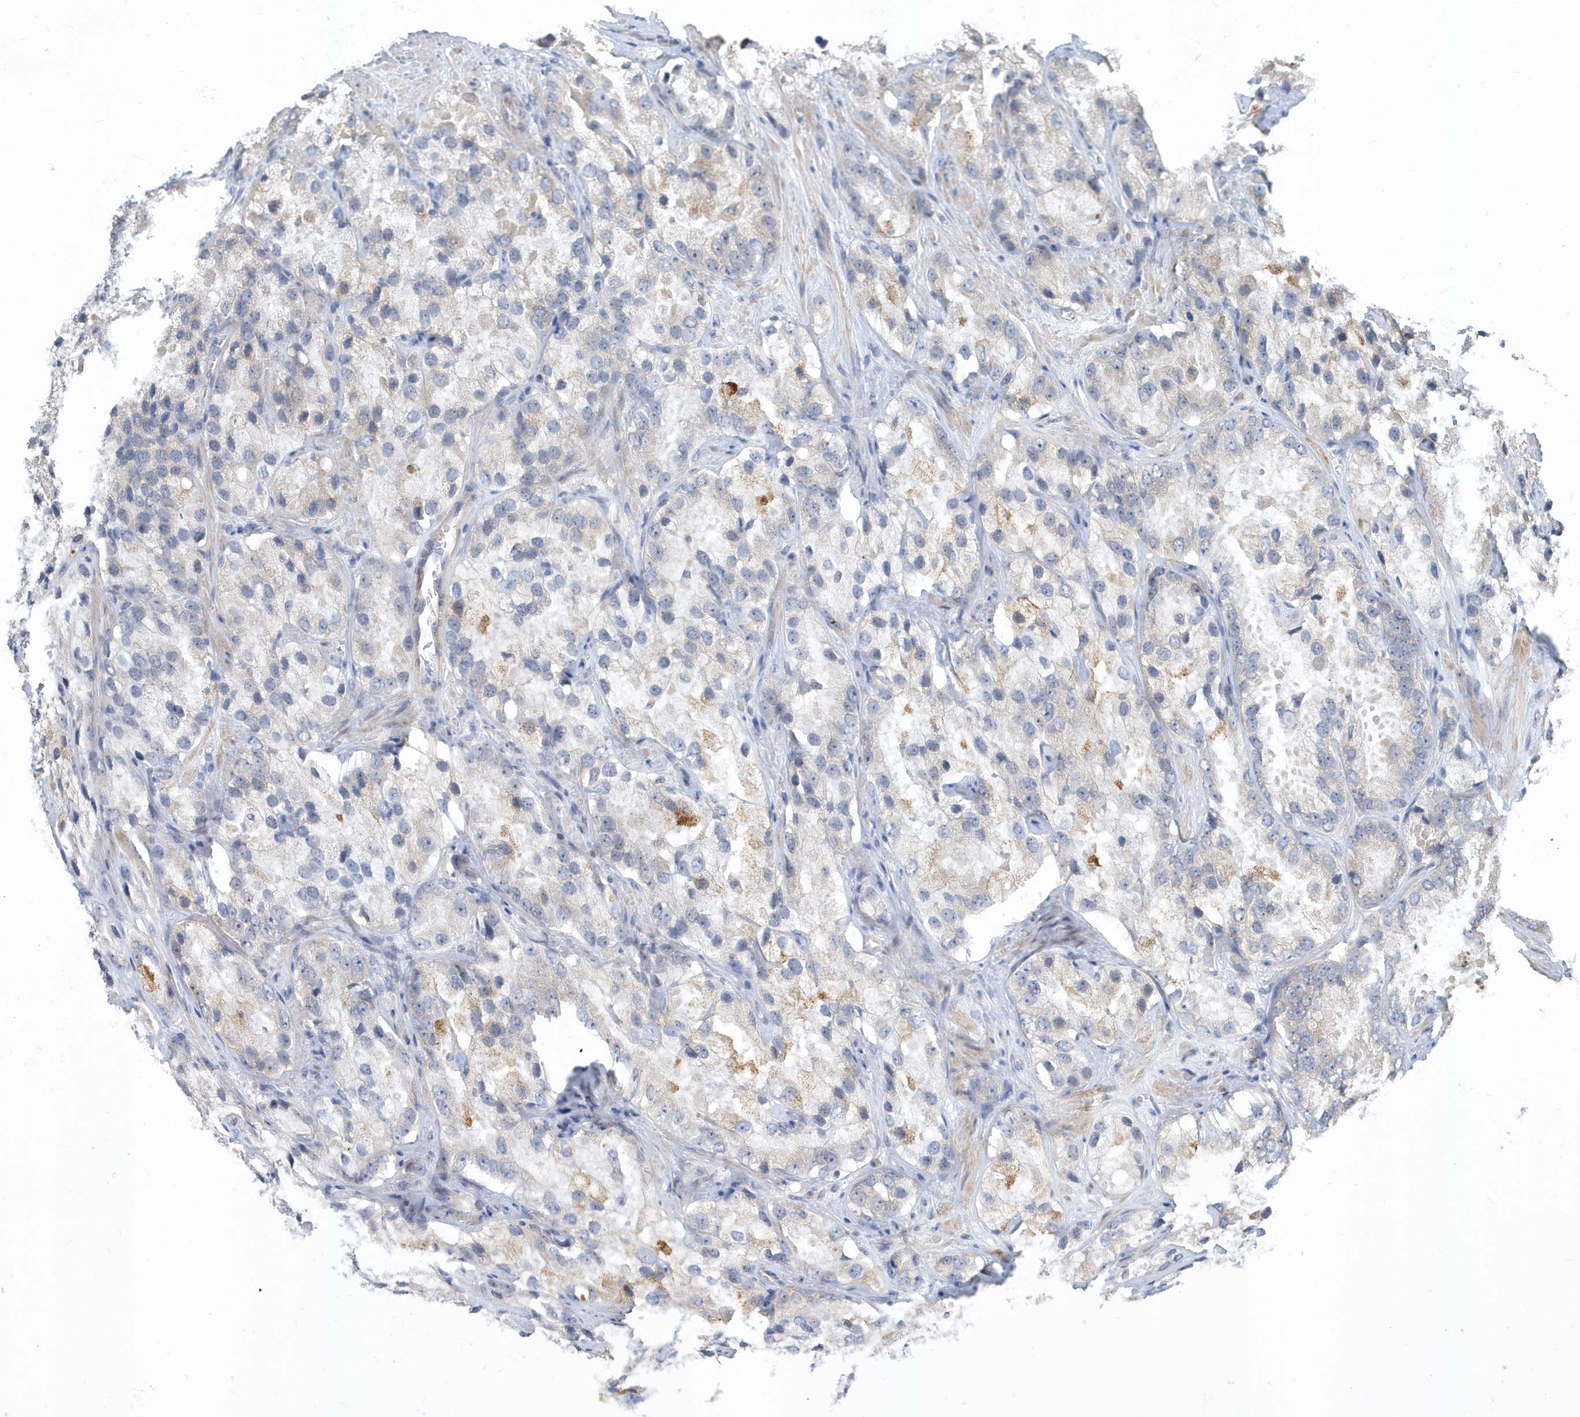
{"staining": {"intensity": "negative", "quantity": "none", "location": "none"}, "tissue": "prostate cancer", "cell_type": "Tumor cells", "image_type": "cancer", "snomed": [{"axis": "morphology", "description": "Adenocarcinoma, High grade"}, {"axis": "topography", "description": "Prostate"}], "caption": "An image of prostate cancer (high-grade adenocarcinoma) stained for a protein demonstrates no brown staining in tumor cells.", "gene": "USP53", "patient": {"sex": "male", "age": 66}}